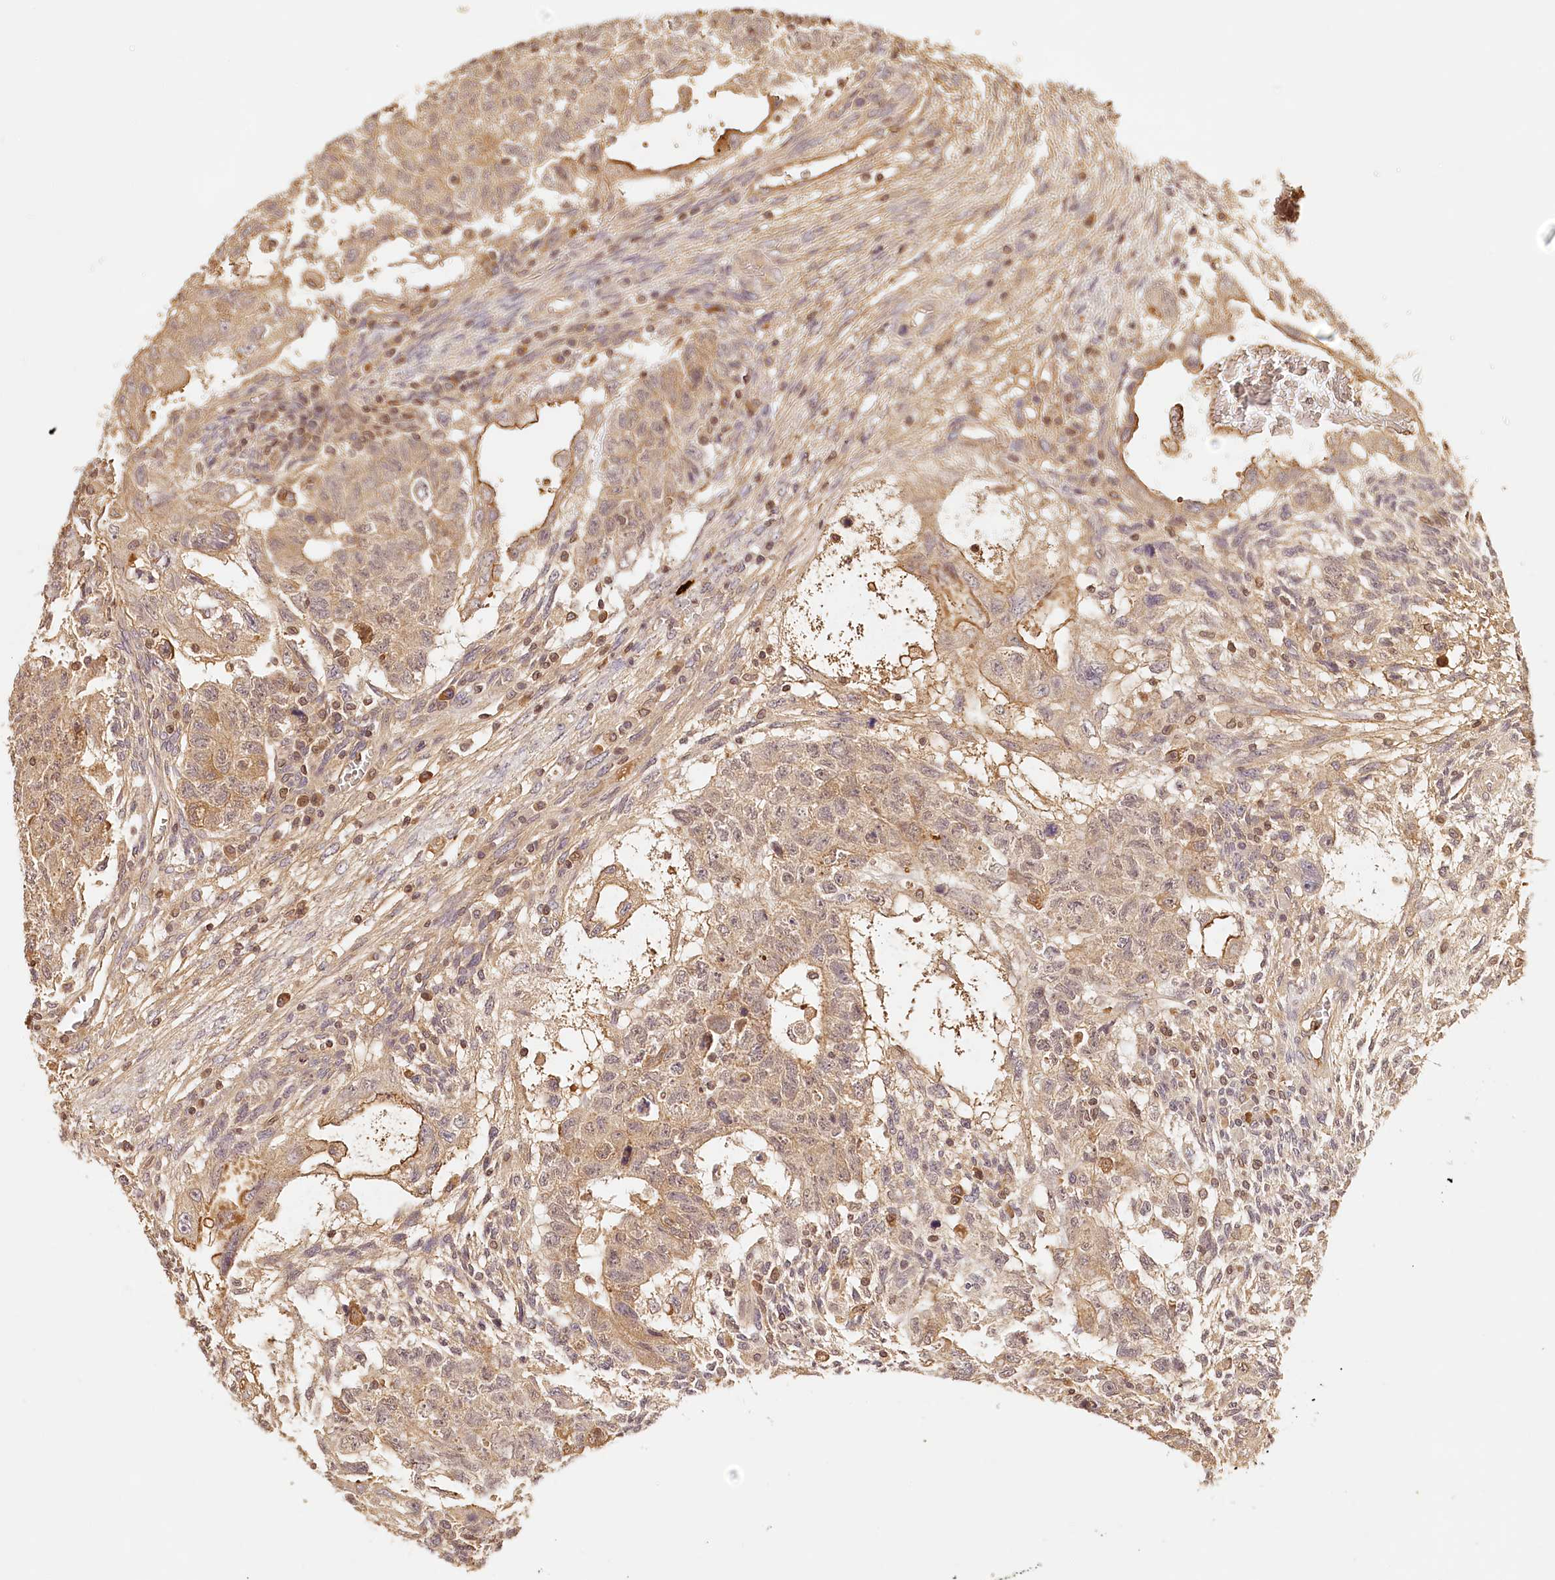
{"staining": {"intensity": "moderate", "quantity": ">75%", "location": "cytoplasmic/membranous"}, "tissue": "testis cancer", "cell_type": "Tumor cells", "image_type": "cancer", "snomed": [{"axis": "morphology", "description": "Normal tissue, NOS"}, {"axis": "morphology", "description": "Carcinoma, Embryonal, NOS"}, {"axis": "topography", "description": "Testis"}], "caption": "Immunohistochemistry (IHC) micrograph of neoplastic tissue: testis embryonal carcinoma stained using IHC reveals medium levels of moderate protein expression localized specifically in the cytoplasmic/membranous of tumor cells, appearing as a cytoplasmic/membranous brown color.", "gene": "SYNGR1", "patient": {"sex": "male", "age": 36}}